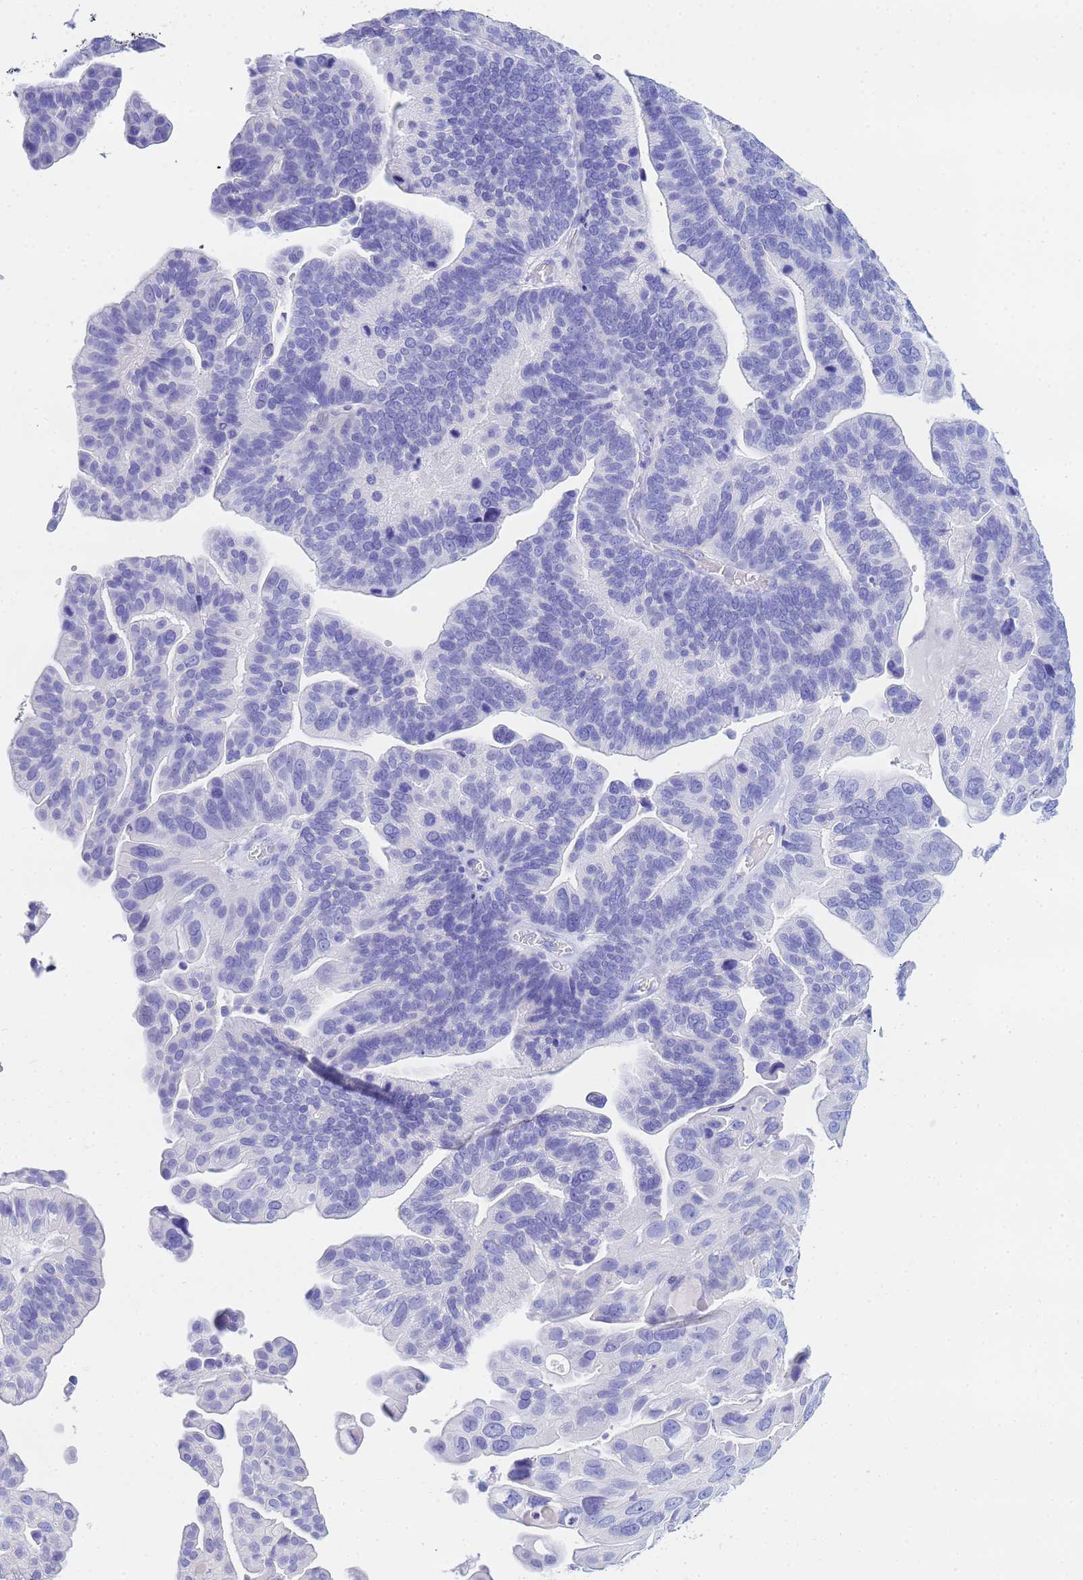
{"staining": {"intensity": "negative", "quantity": "none", "location": "none"}, "tissue": "ovarian cancer", "cell_type": "Tumor cells", "image_type": "cancer", "snomed": [{"axis": "morphology", "description": "Cystadenocarcinoma, serous, NOS"}, {"axis": "topography", "description": "Ovary"}], "caption": "Human serous cystadenocarcinoma (ovarian) stained for a protein using immunohistochemistry reveals no expression in tumor cells.", "gene": "AQP12A", "patient": {"sex": "female", "age": 56}}